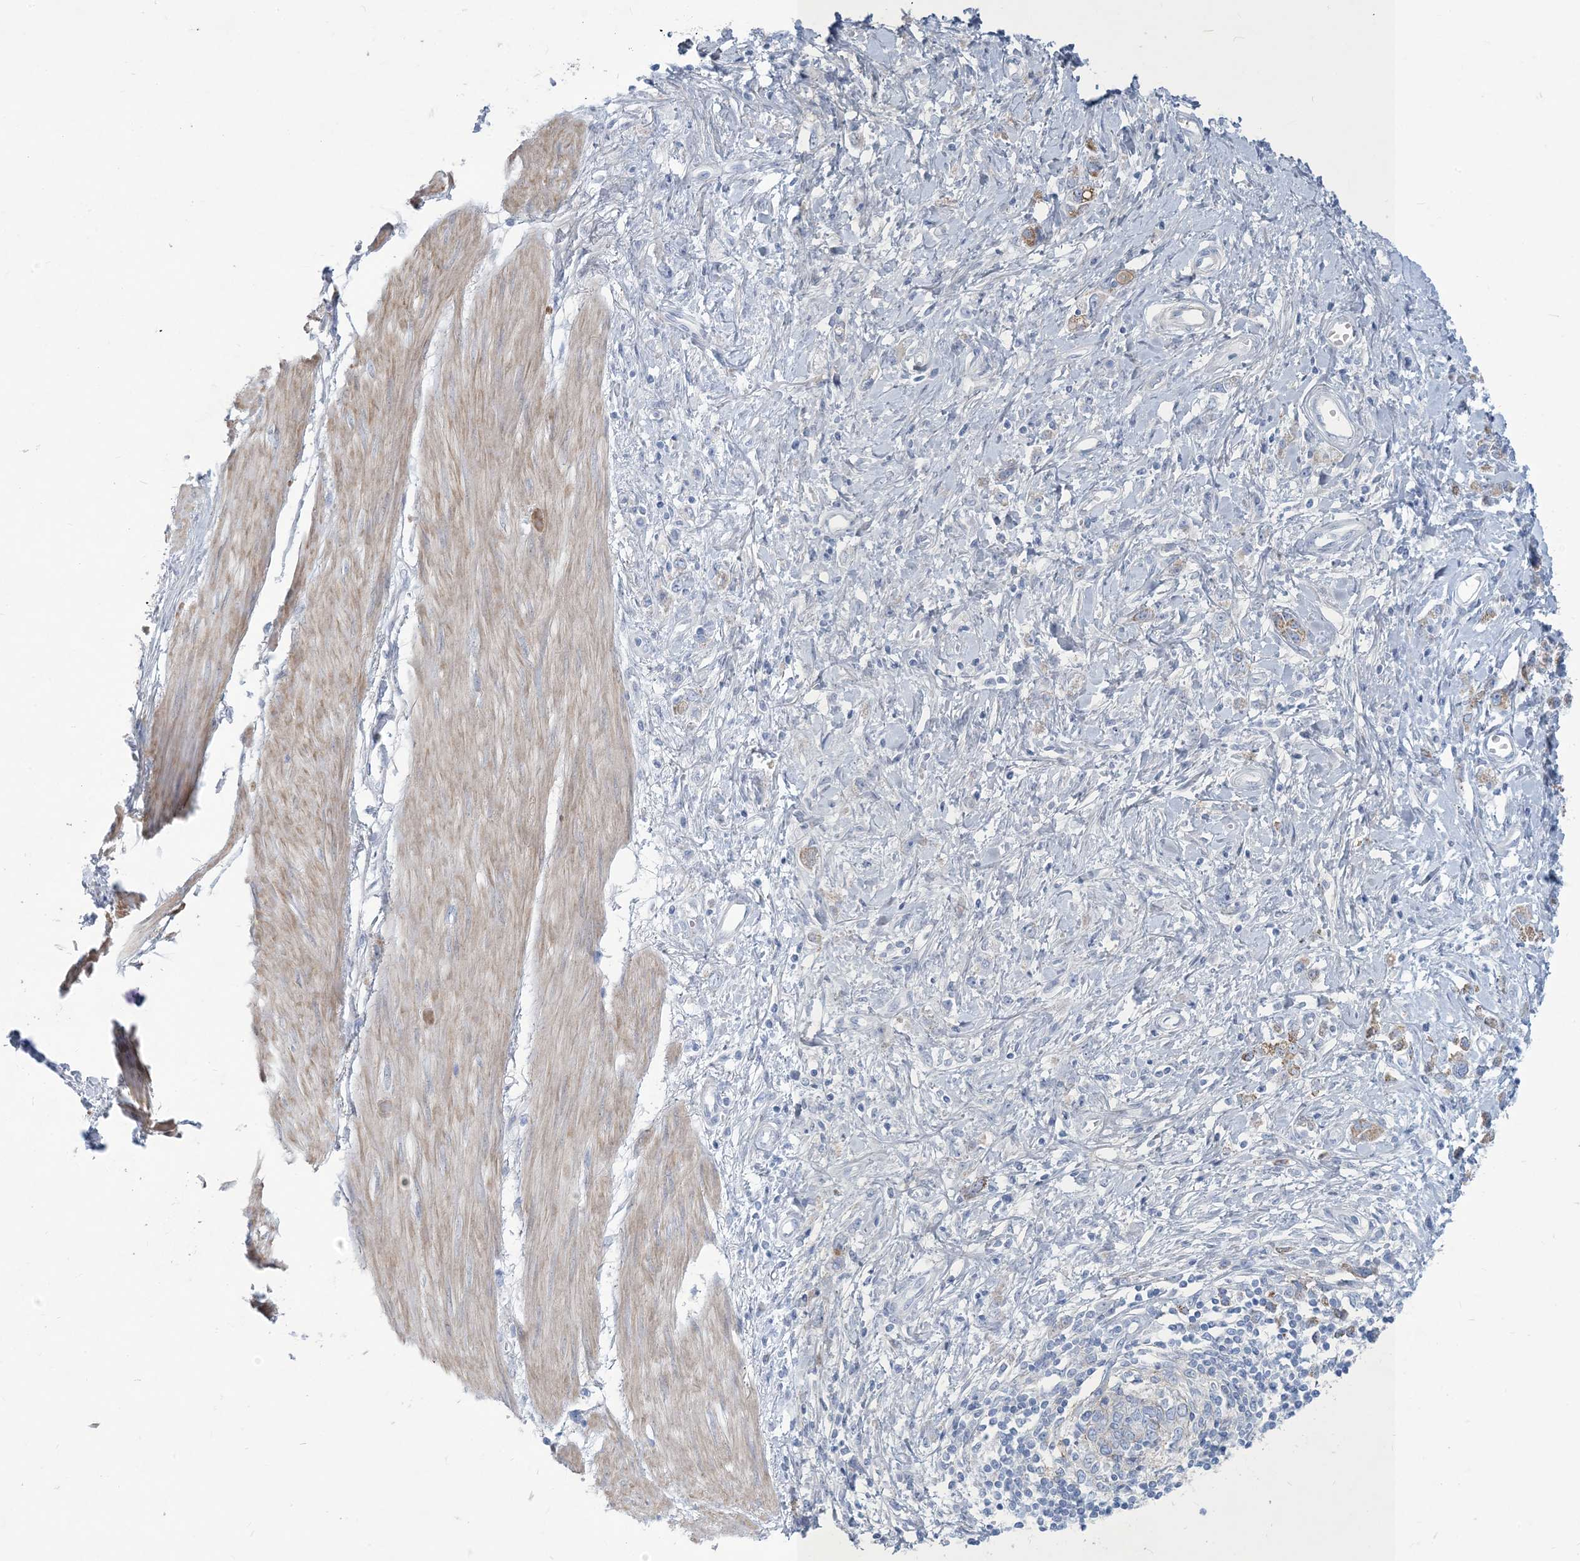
{"staining": {"intensity": "weak", "quantity": "<25%", "location": "cytoplasmic/membranous"}, "tissue": "stomach cancer", "cell_type": "Tumor cells", "image_type": "cancer", "snomed": [{"axis": "morphology", "description": "Adenocarcinoma, NOS"}, {"axis": "topography", "description": "Stomach"}], "caption": "The photomicrograph exhibits no significant expression in tumor cells of stomach cancer (adenocarcinoma).", "gene": "MOXD1", "patient": {"sex": "female", "age": 76}}